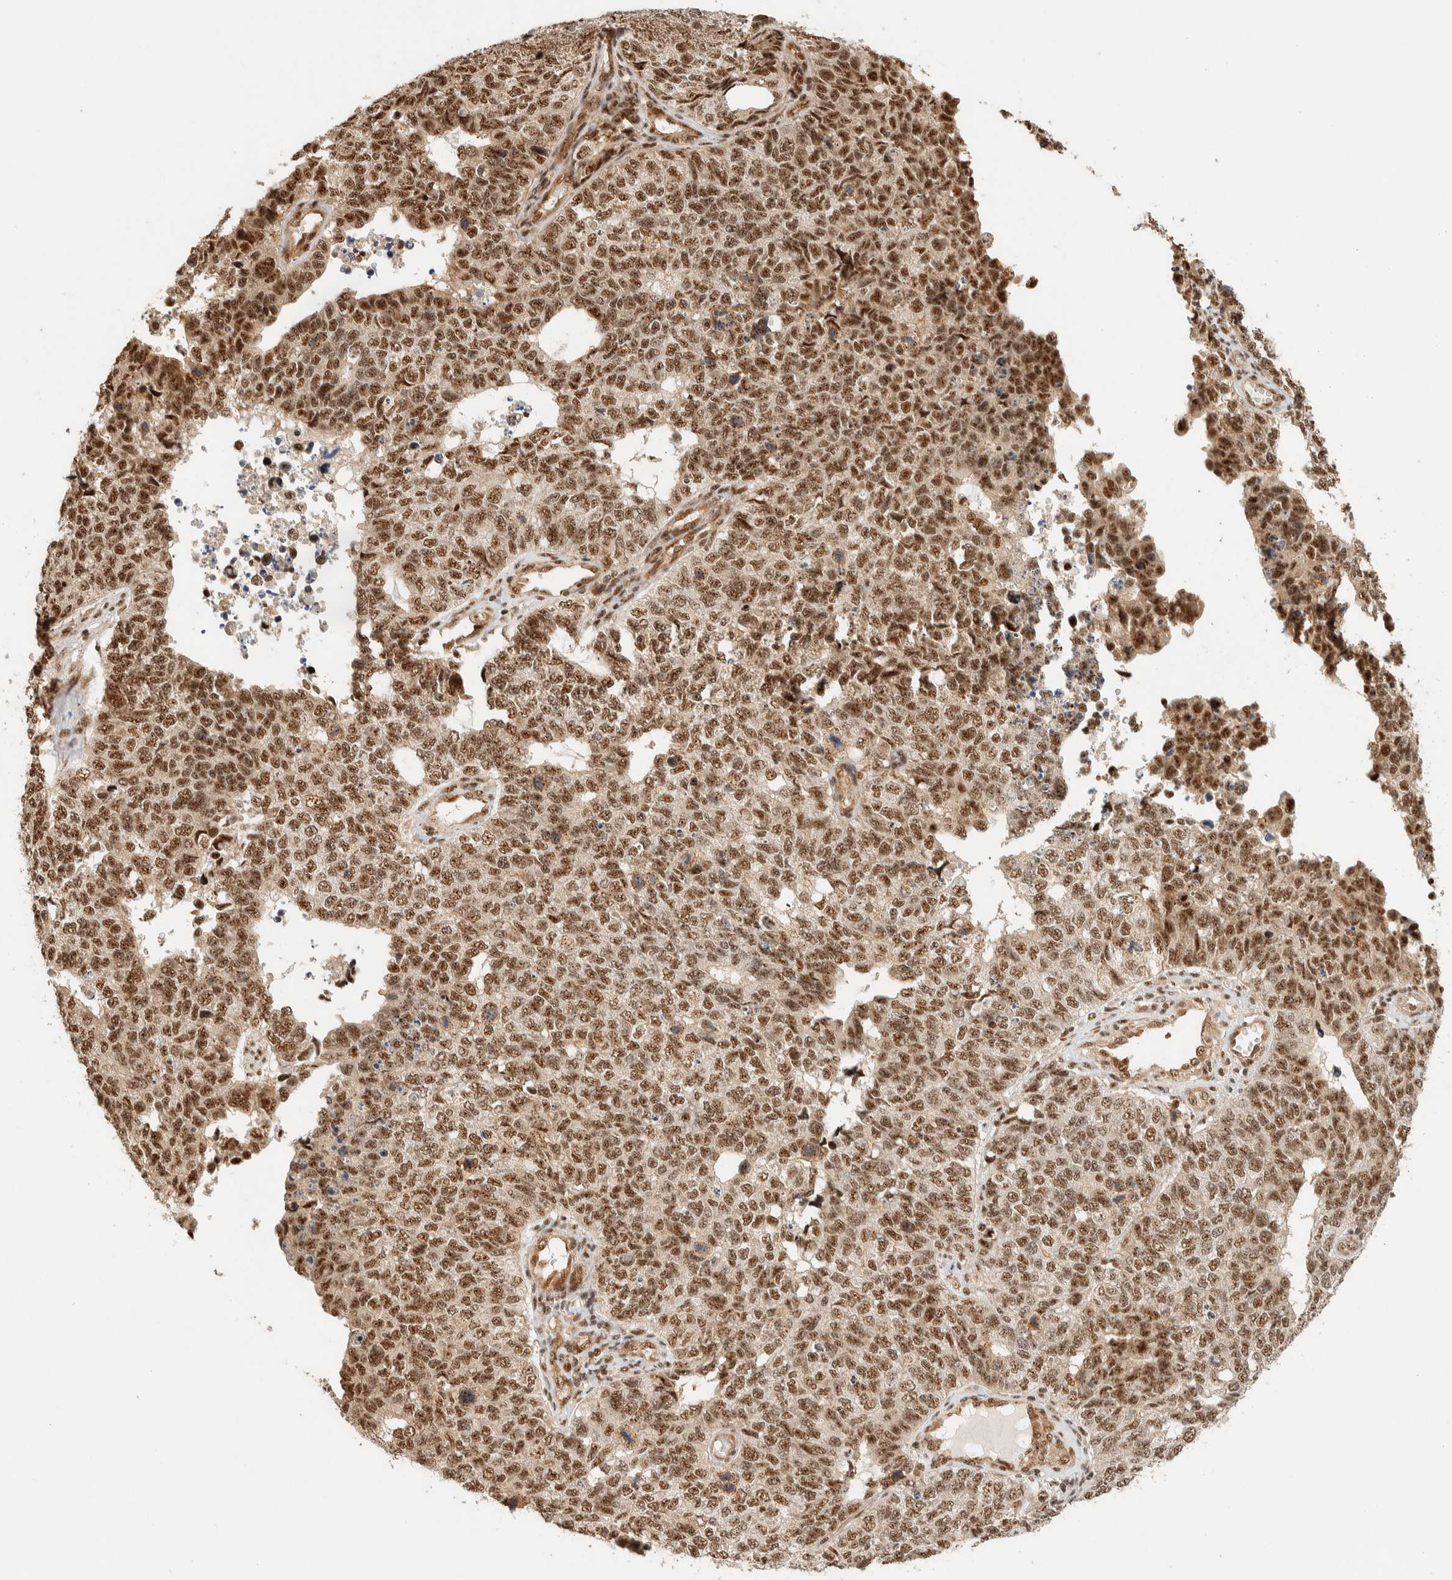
{"staining": {"intensity": "moderate", "quantity": ">75%", "location": "nuclear"}, "tissue": "cervical cancer", "cell_type": "Tumor cells", "image_type": "cancer", "snomed": [{"axis": "morphology", "description": "Squamous cell carcinoma, NOS"}, {"axis": "topography", "description": "Cervix"}], "caption": "Human squamous cell carcinoma (cervical) stained with a brown dye demonstrates moderate nuclear positive expression in approximately >75% of tumor cells.", "gene": "SIK1", "patient": {"sex": "female", "age": 63}}